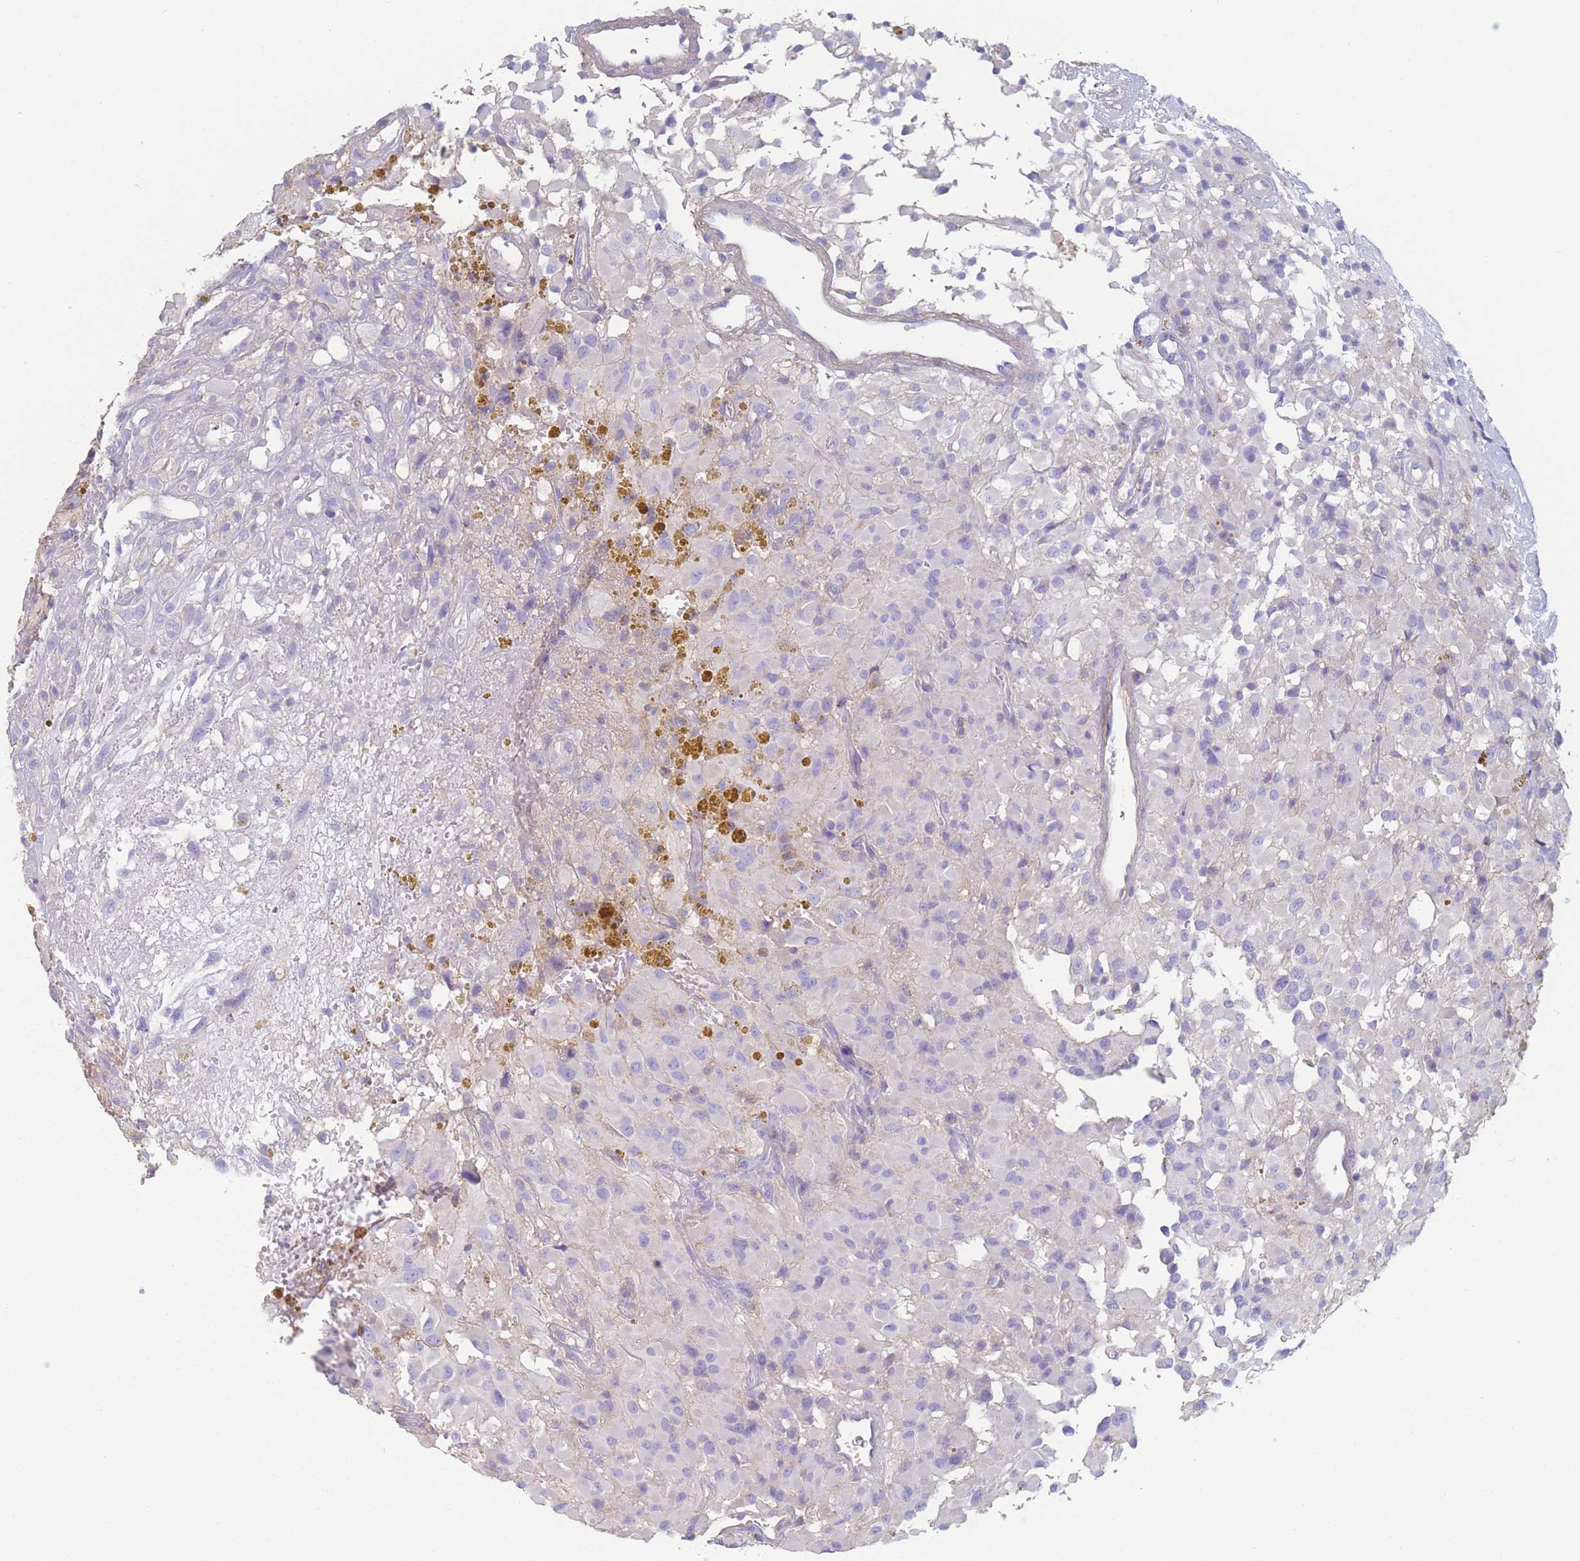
{"staining": {"intensity": "negative", "quantity": "none", "location": "none"}, "tissue": "glioma", "cell_type": "Tumor cells", "image_type": "cancer", "snomed": [{"axis": "morphology", "description": "Glioma, malignant, High grade"}, {"axis": "topography", "description": "Brain"}], "caption": "Tumor cells are negative for protein expression in human glioma.", "gene": "ADH1A", "patient": {"sex": "female", "age": 59}}